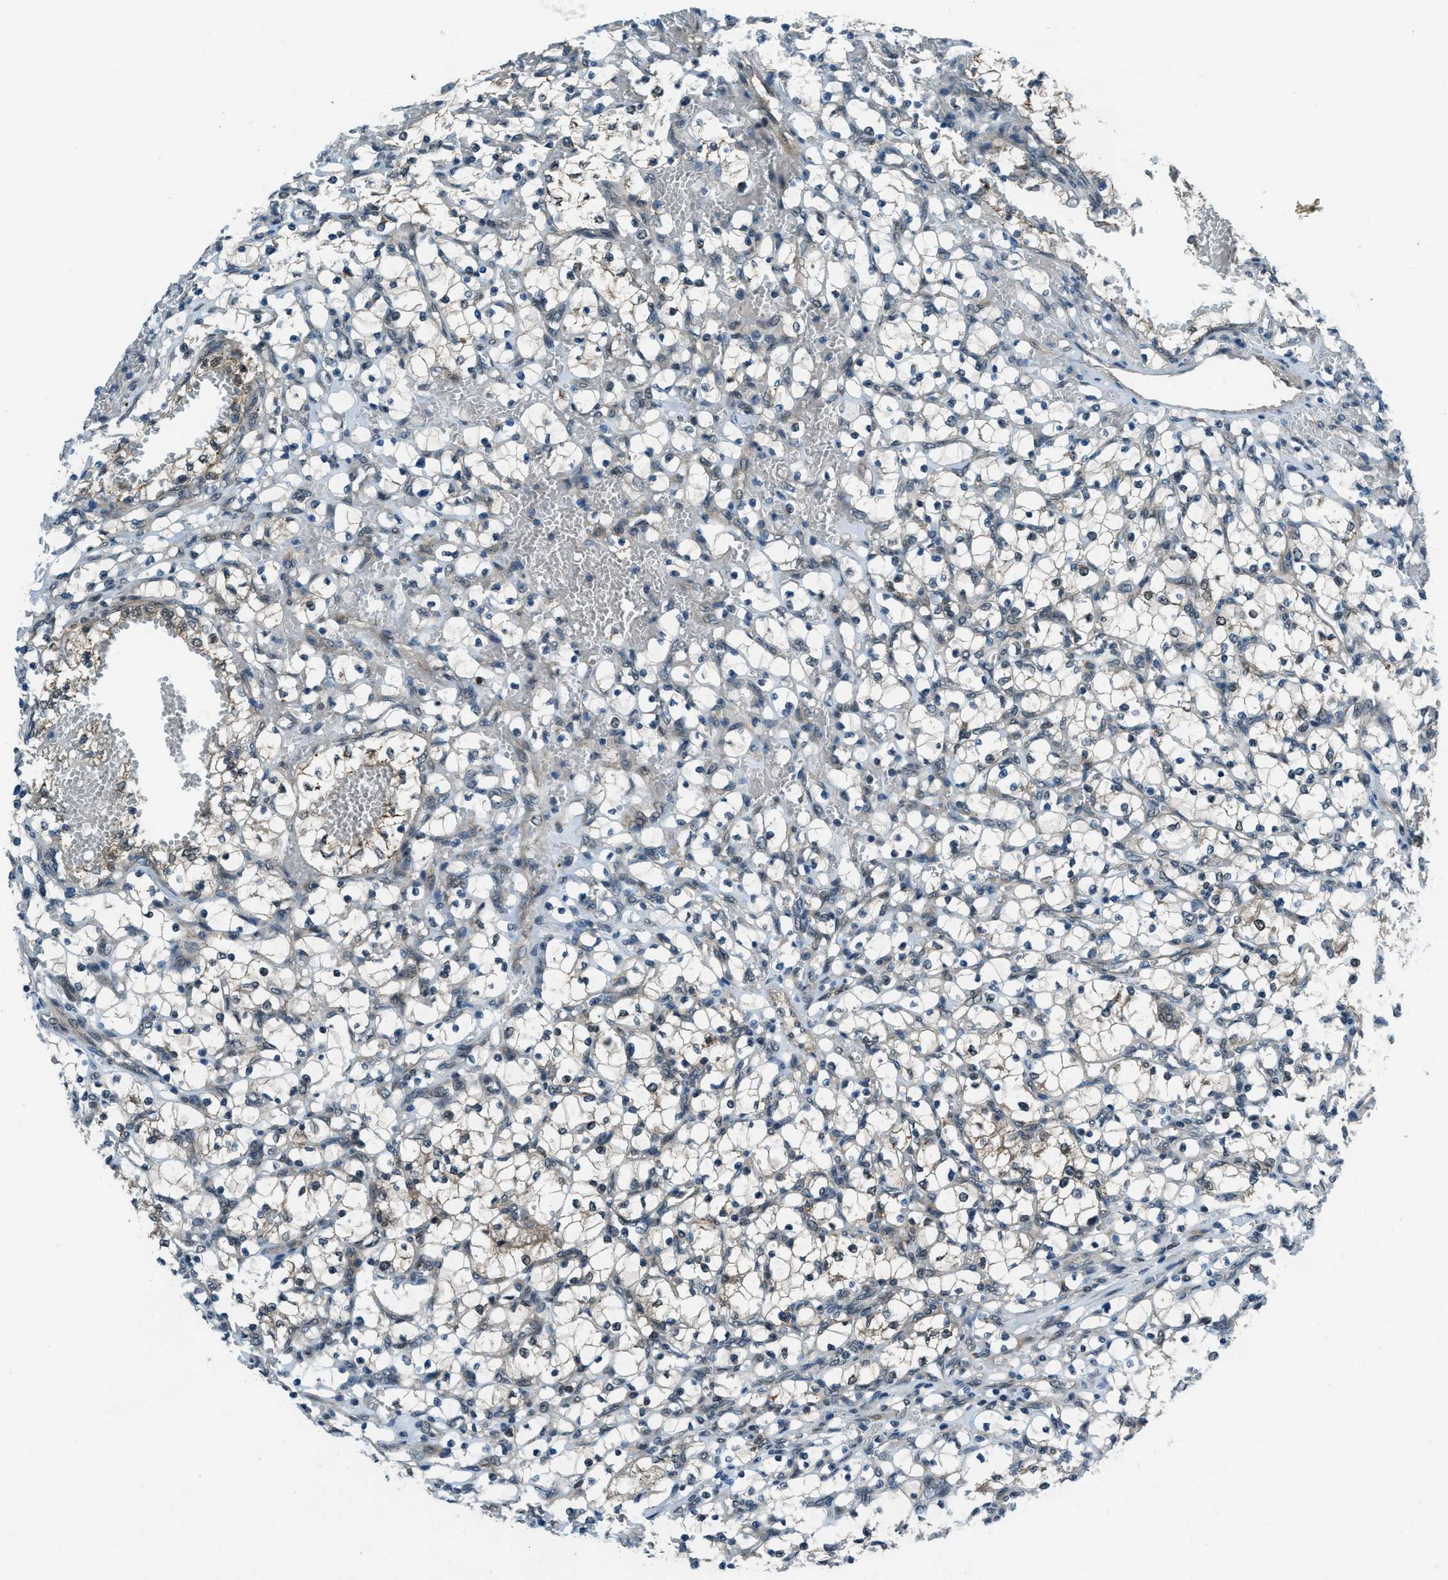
{"staining": {"intensity": "negative", "quantity": "none", "location": "none"}, "tissue": "renal cancer", "cell_type": "Tumor cells", "image_type": "cancer", "snomed": [{"axis": "morphology", "description": "Adenocarcinoma, NOS"}, {"axis": "topography", "description": "Kidney"}], "caption": "Tumor cells show no significant protein positivity in renal adenocarcinoma.", "gene": "NPEPL1", "patient": {"sex": "female", "age": 69}}